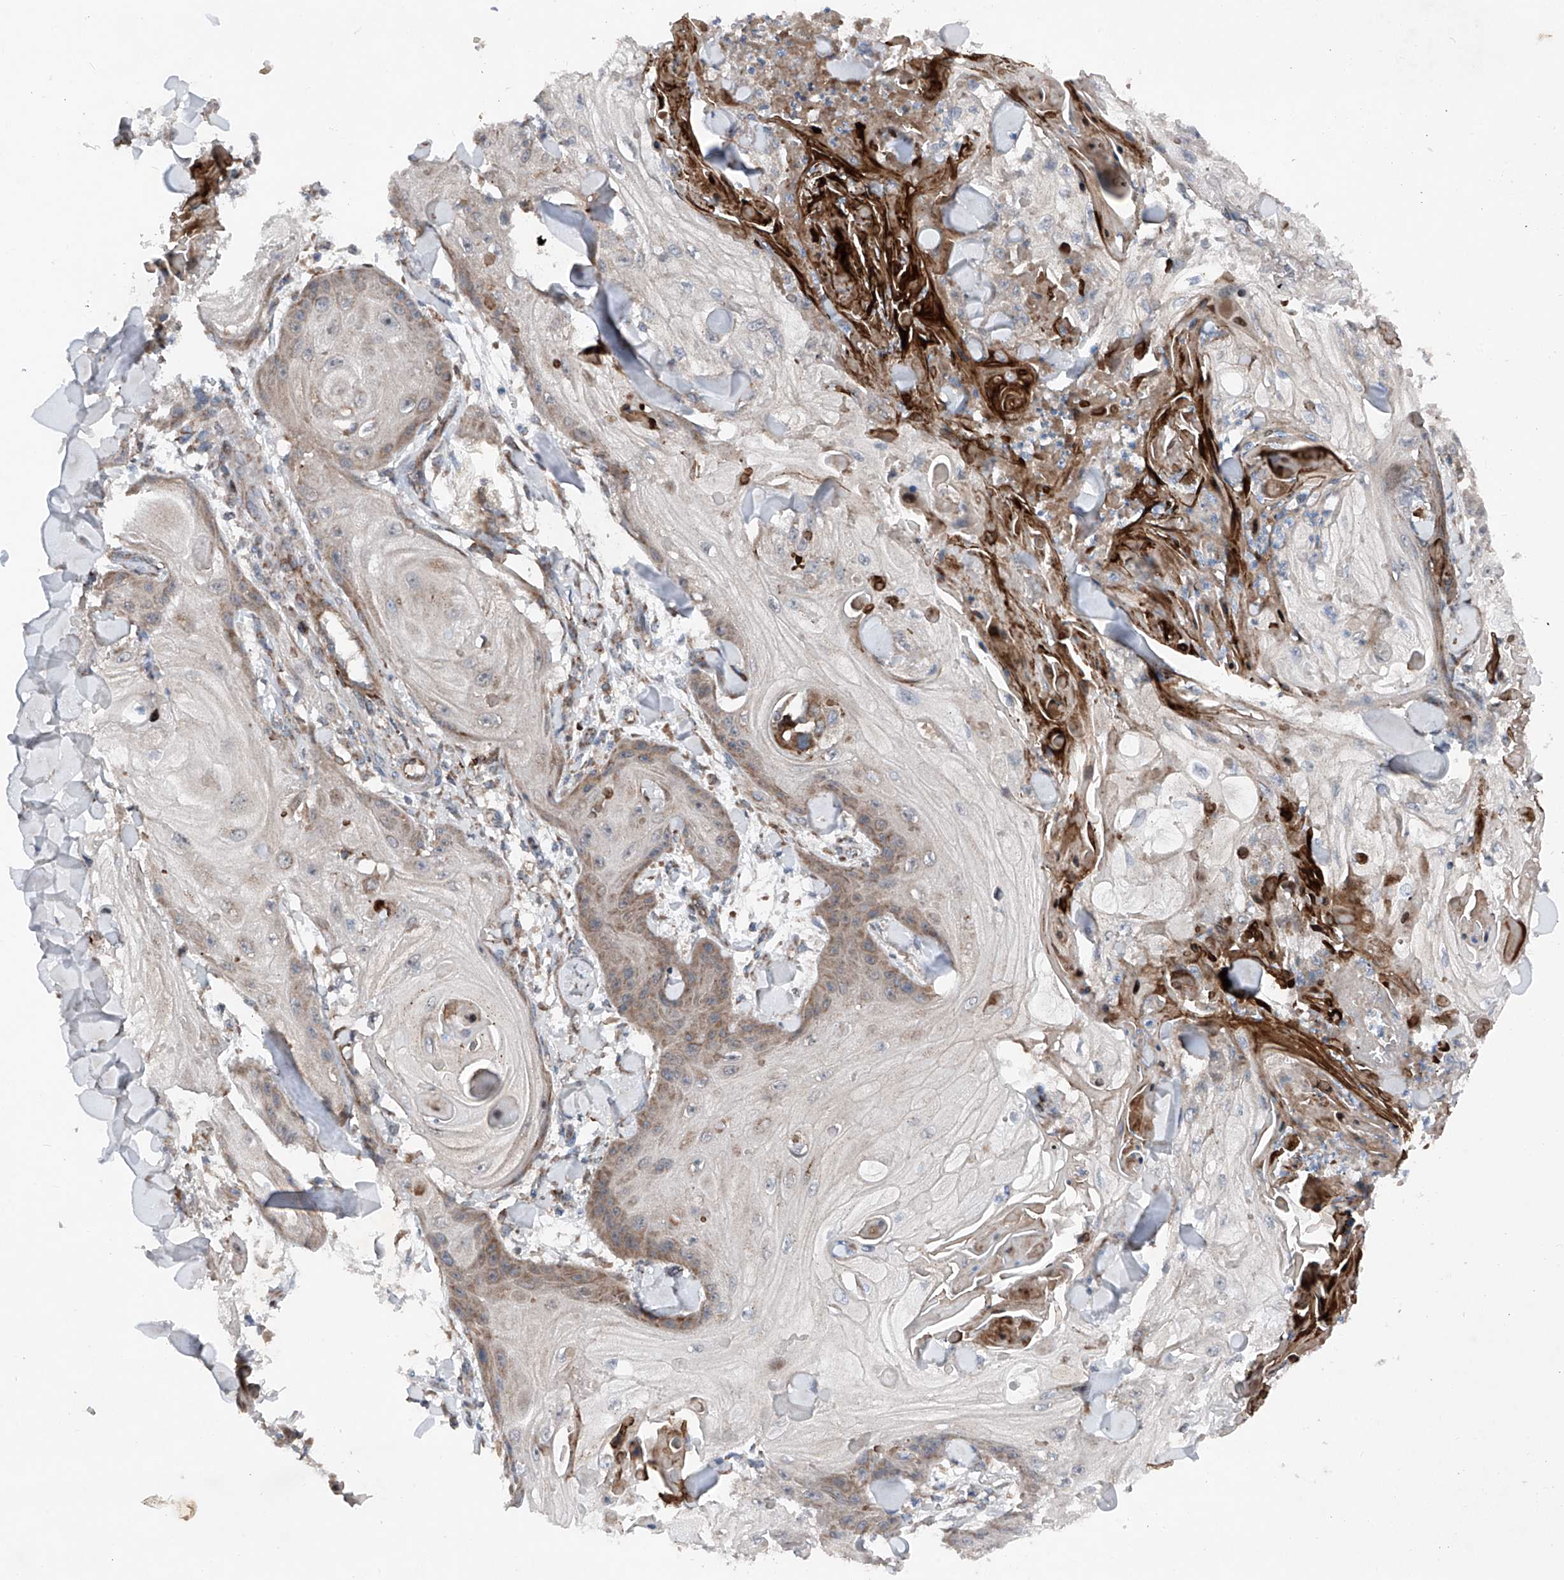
{"staining": {"intensity": "moderate", "quantity": ">75%", "location": "cytoplasmic/membranous"}, "tissue": "skin cancer", "cell_type": "Tumor cells", "image_type": "cancer", "snomed": [{"axis": "morphology", "description": "Squamous cell carcinoma, NOS"}, {"axis": "topography", "description": "Skin"}], "caption": "The micrograph reveals staining of skin cancer (squamous cell carcinoma), revealing moderate cytoplasmic/membranous protein expression (brown color) within tumor cells.", "gene": "DAD1", "patient": {"sex": "male", "age": 74}}